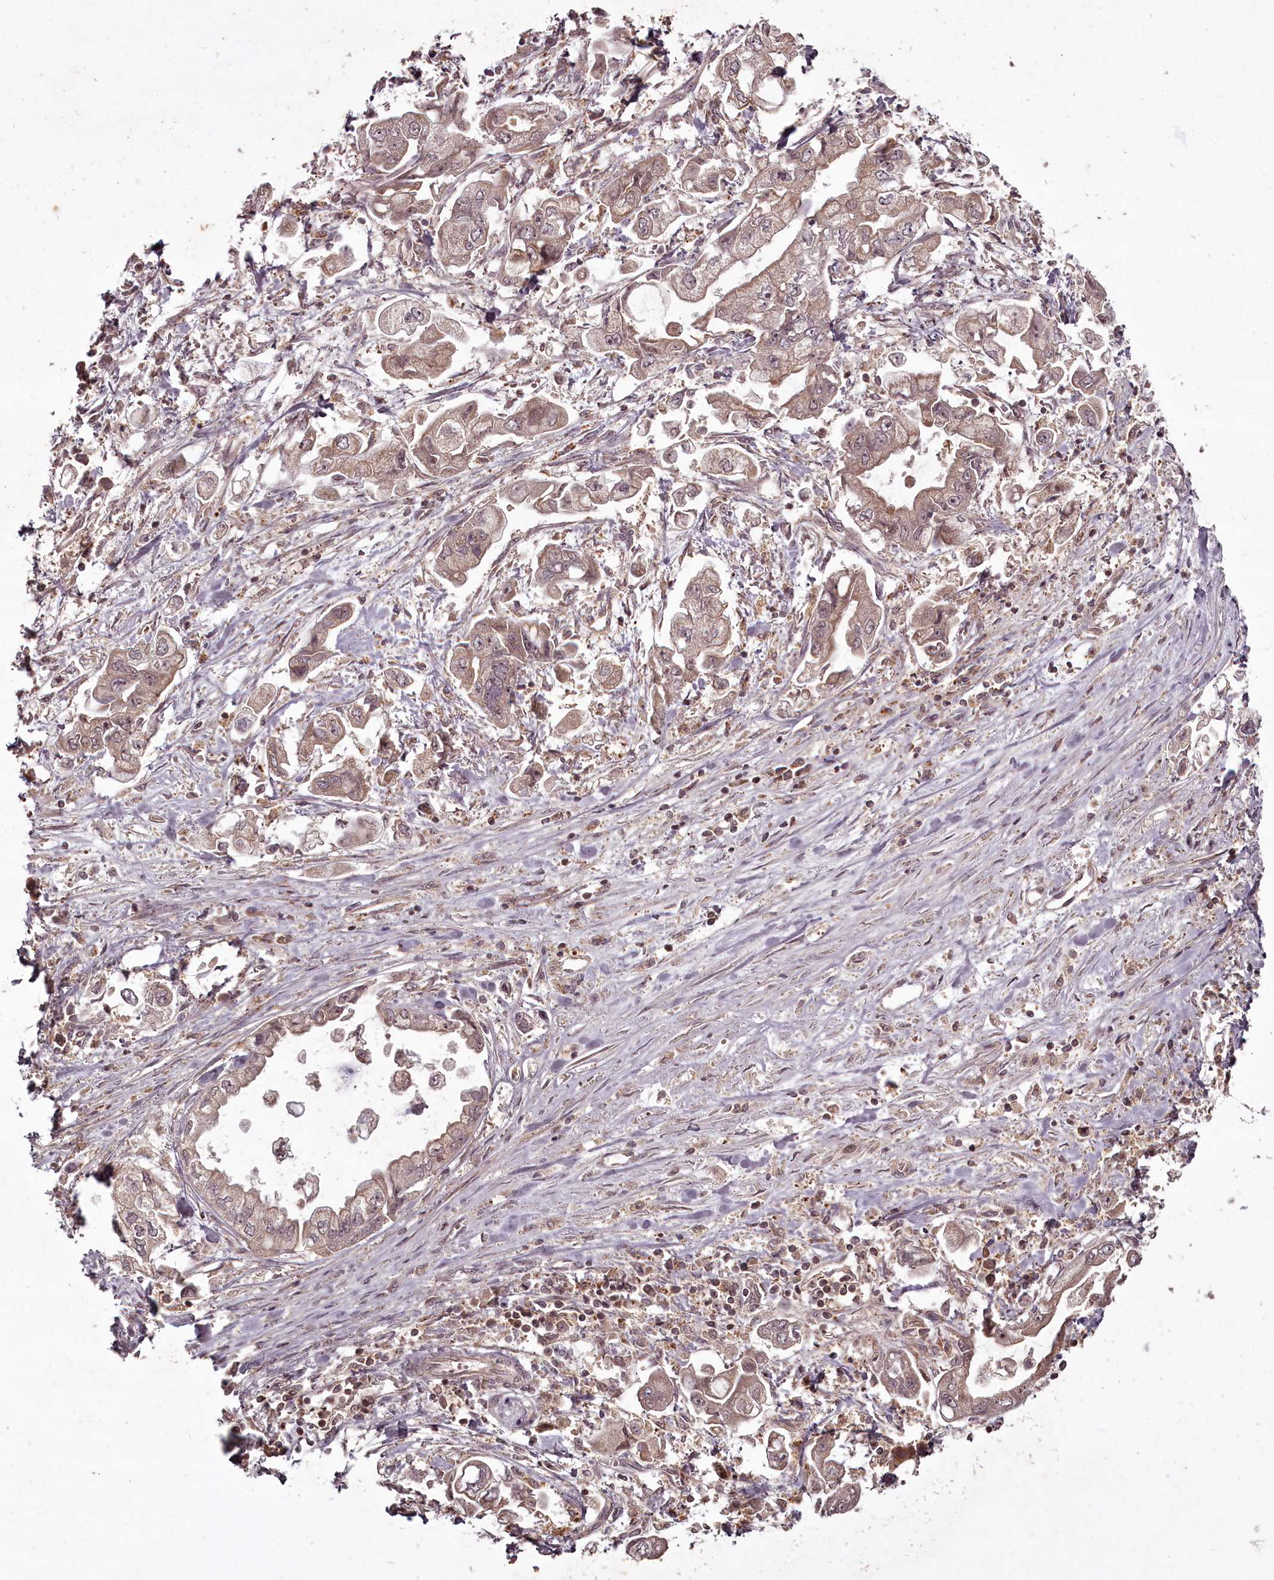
{"staining": {"intensity": "weak", "quantity": "25%-75%", "location": "cytoplasmic/membranous"}, "tissue": "stomach cancer", "cell_type": "Tumor cells", "image_type": "cancer", "snomed": [{"axis": "morphology", "description": "Adenocarcinoma, NOS"}, {"axis": "topography", "description": "Stomach"}], "caption": "The photomicrograph exhibits staining of adenocarcinoma (stomach), revealing weak cytoplasmic/membranous protein expression (brown color) within tumor cells.", "gene": "PCBP2", "patient": {"sex": "male", "age": 62}}